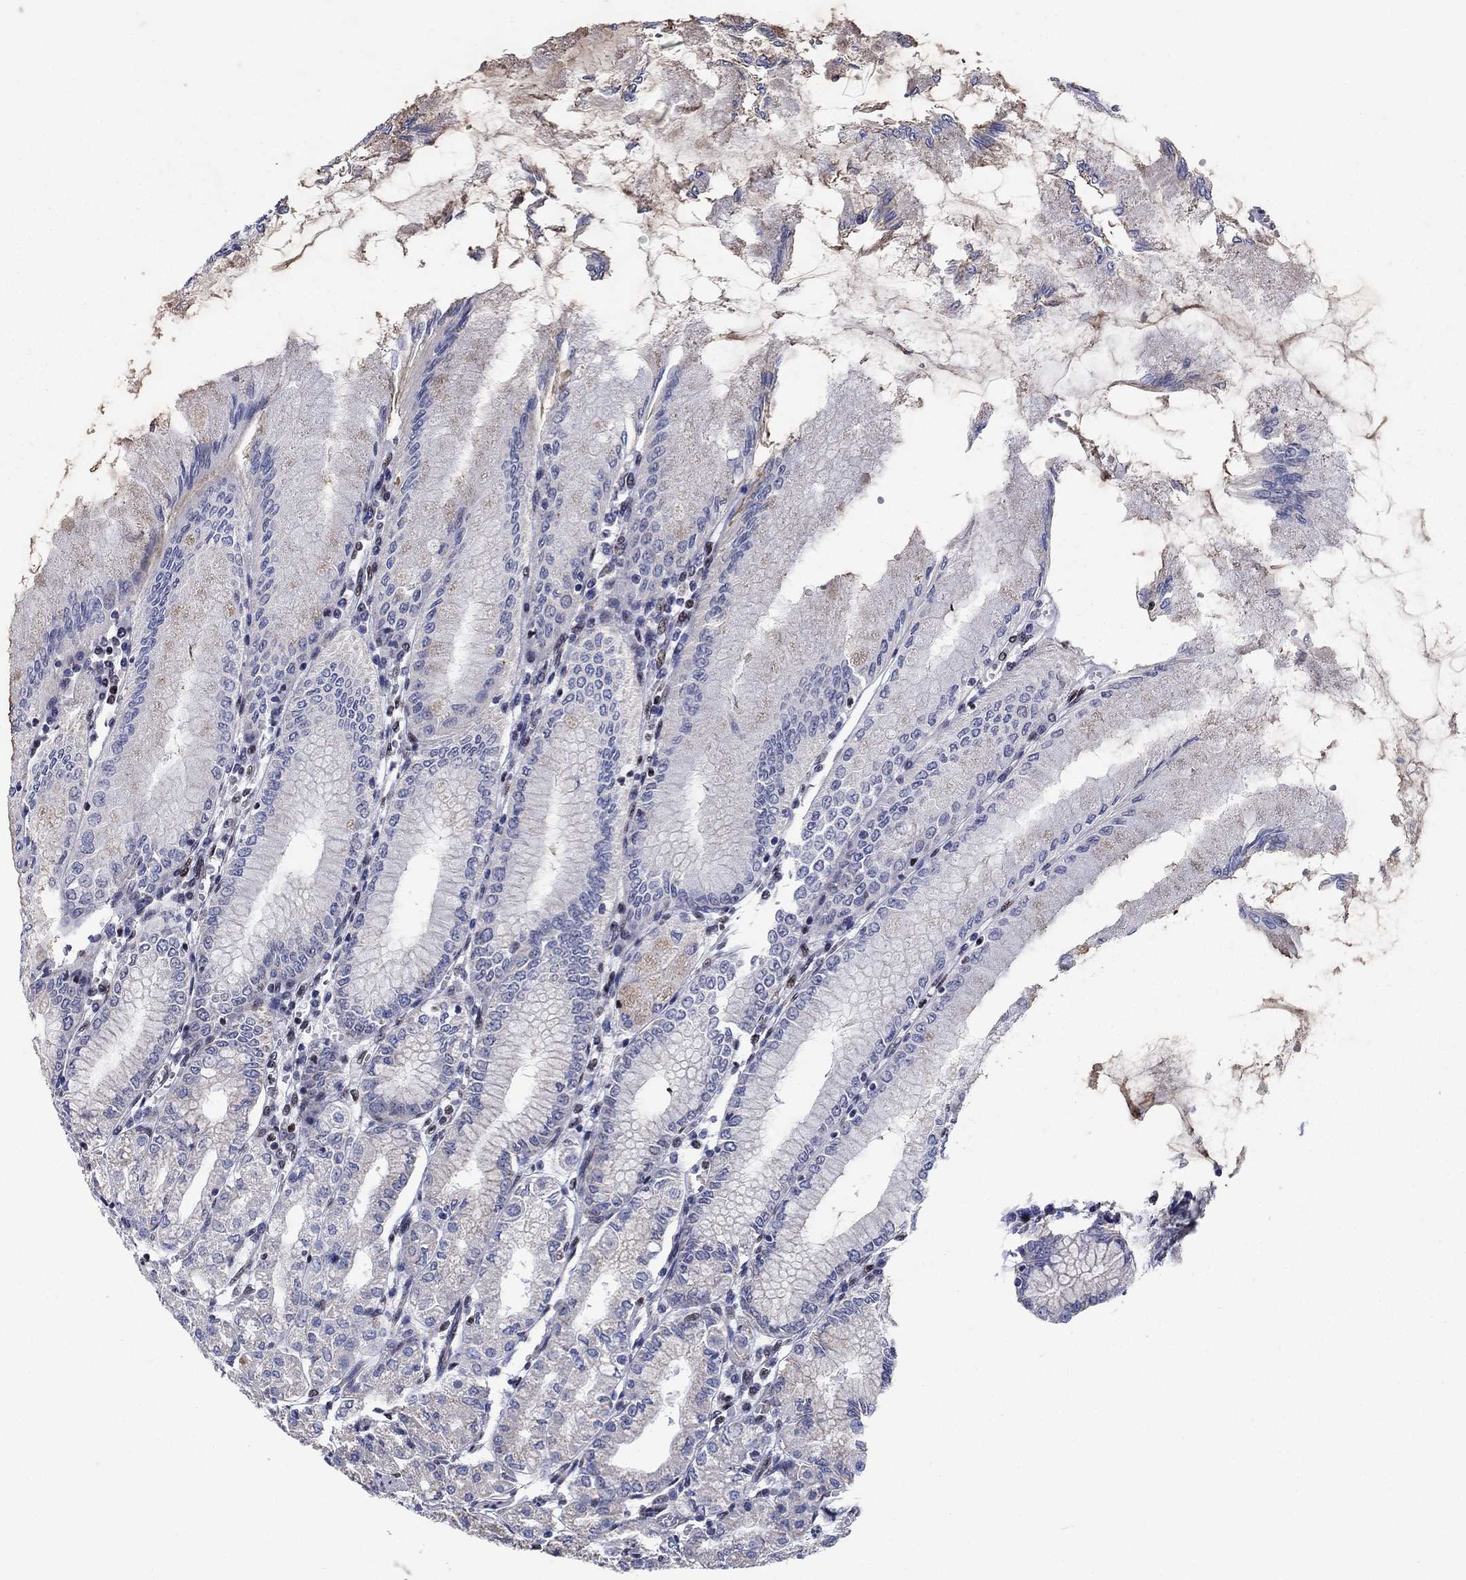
{"staining": {"intensity": "weak", "quantity": "25%-75%", "location": "cytoplasmic/membranous"}, "tissue": "stomach", "cell_type": "Glandular cells", "image_type": "normal", "snomed": [{"axis": "morphology", "description": "Normal tissue, NOS"}, {"axis": "topography", "description": "Skeletal muscle"}, {"axis": "topography", "description": "Stomach"}], "caption": "The histopathology image exhibits a brown stain indicating the presence of a protein in the cytoplasmic/membranous of glandular cells in stomach. The staining is performed using DAB (3,3'-diaminobenzidine) brown chromogen to label protein expression. The nuclei are counter-stained blue using hematoxylin.", "gene": "N4BP2", "patient": {"sex": "female", "age": 57}}